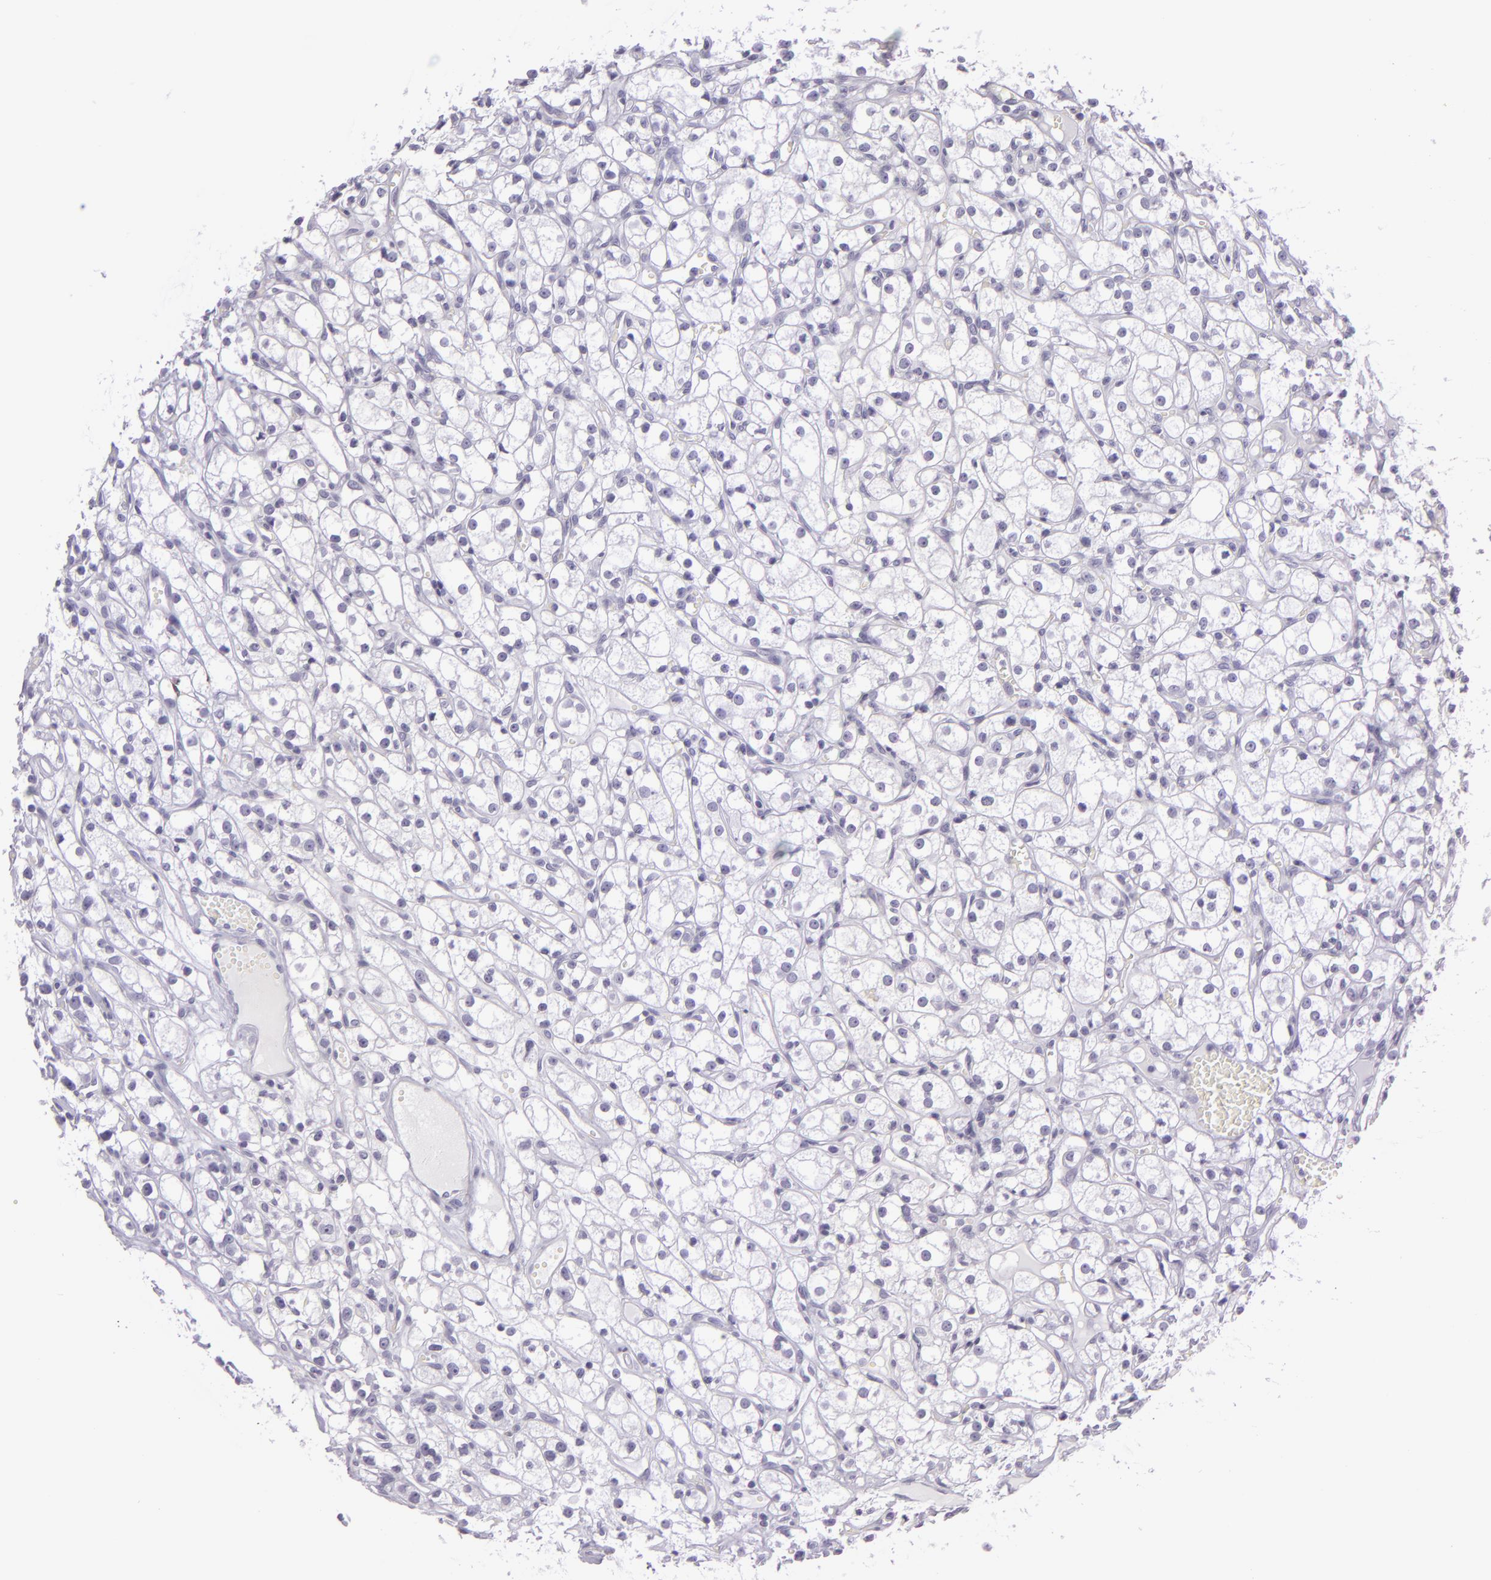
{"staining": {"intensity": "negative", "quantity": "none", "location": "none"}, "tissue": "renal cancer", "cell_type": "Tumor cells", "image_type": "cancer", "snomed": [{"axis": "morphology", "description": "Adenocarcinoma, NOS"}, {"axis": "topography", "description": "Kidney"}], "caption": "Tumor cells are negative for protein expression in human adenocarcinoma (renal). (Brightfield microscopy of DAB IHC at high magnification).", "gene": "MUC6", "patient": {"sex": "male", "age": 61}}